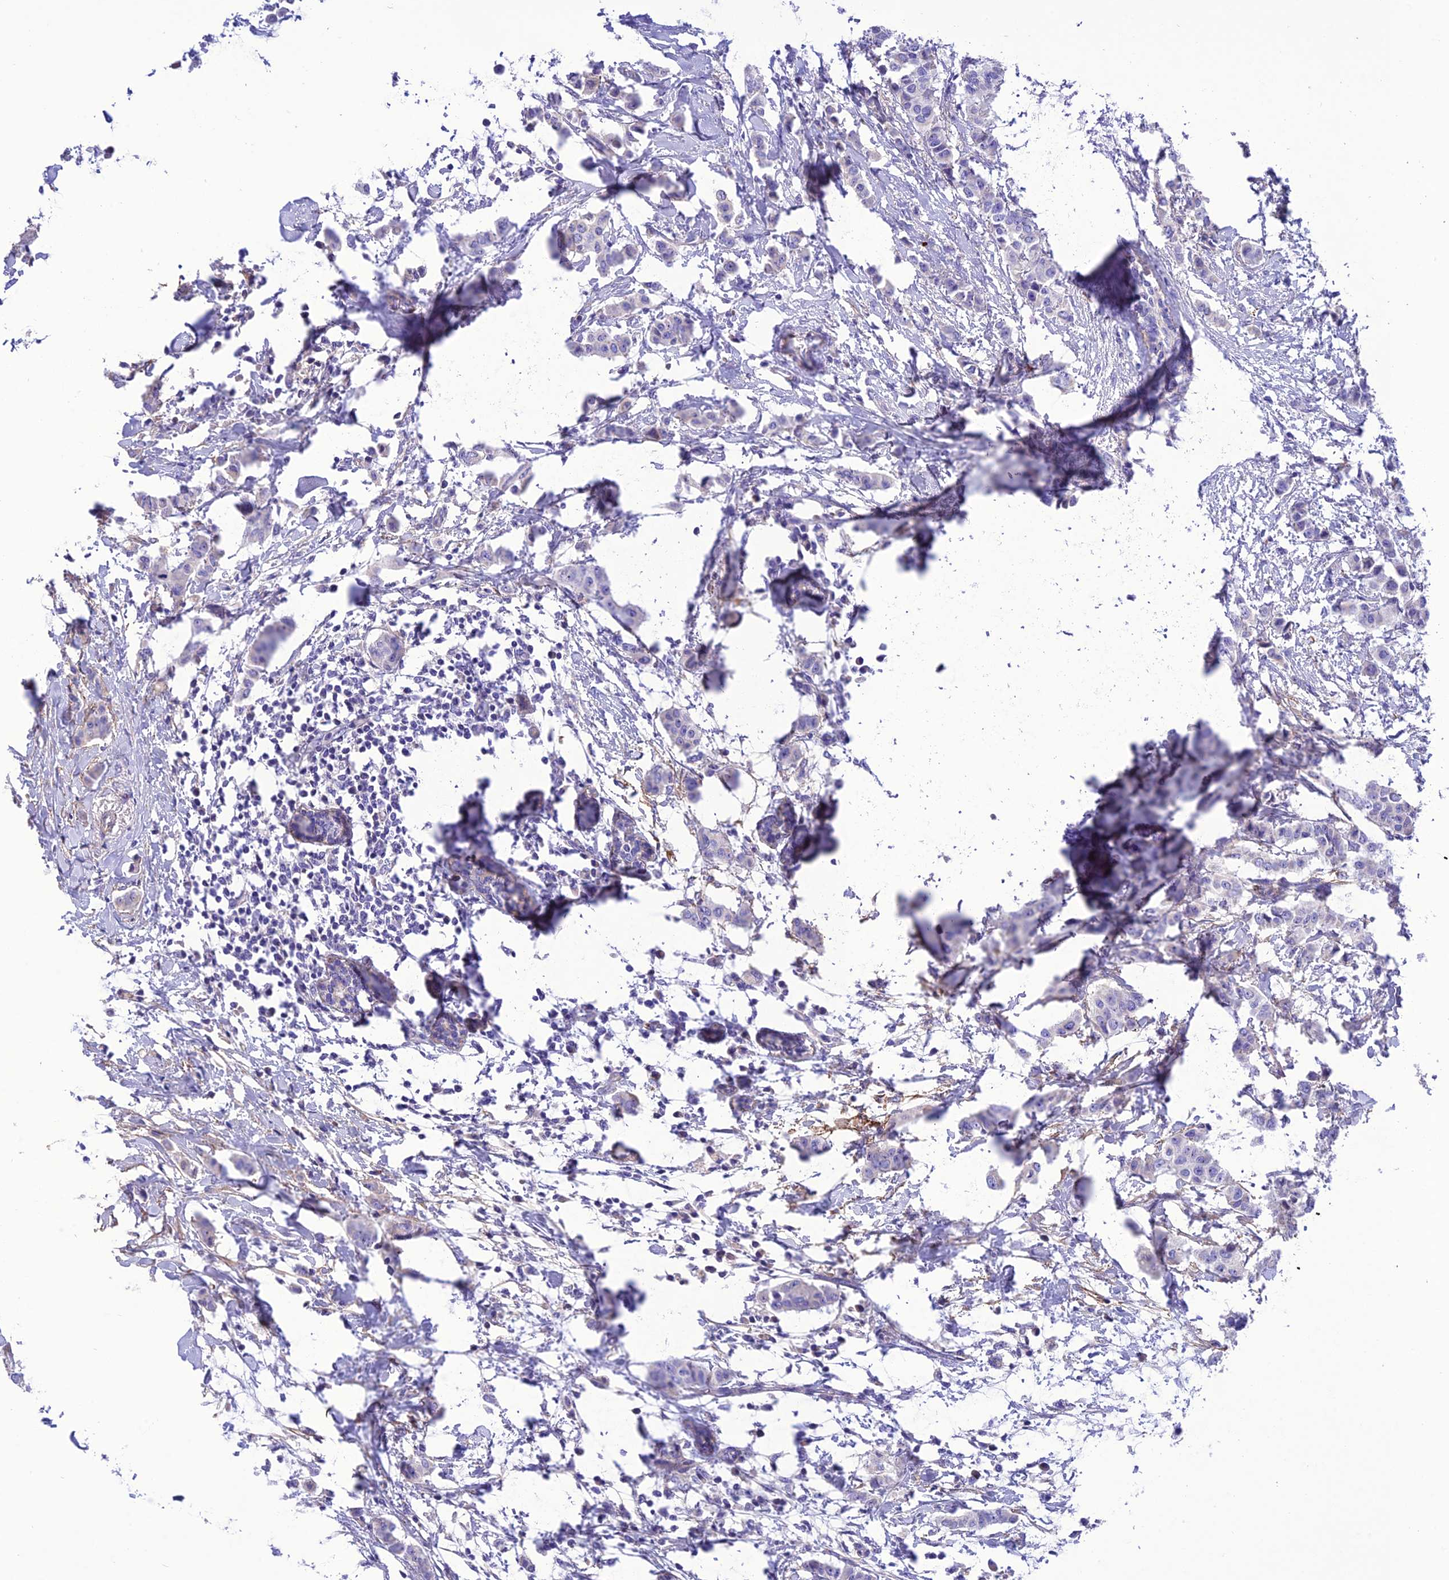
{"staining": {"intensity": "negative", "quantity": "none", "location": "none"}, "tissue": "breast cancer", "cell_type": "Tumor cells", "image_type": "cancer", "snomed": [{"axis": "morphology", "description": "Duct carcinoma"}, {"axis": "topography", "description": "Breast"}], "caption": "Immunohistochemical staining of invasive ductal carcinoma (breast) displays no significant positivity in tumor cells. Brightfield microscopy of IHC stained with DAB (3,3'-diaminobenzidine) (brown) and hematoxylin (blue), captured at high magnification.", "gene": "FRA10AC1", "patient": {"sex": "female", "age": 40}}